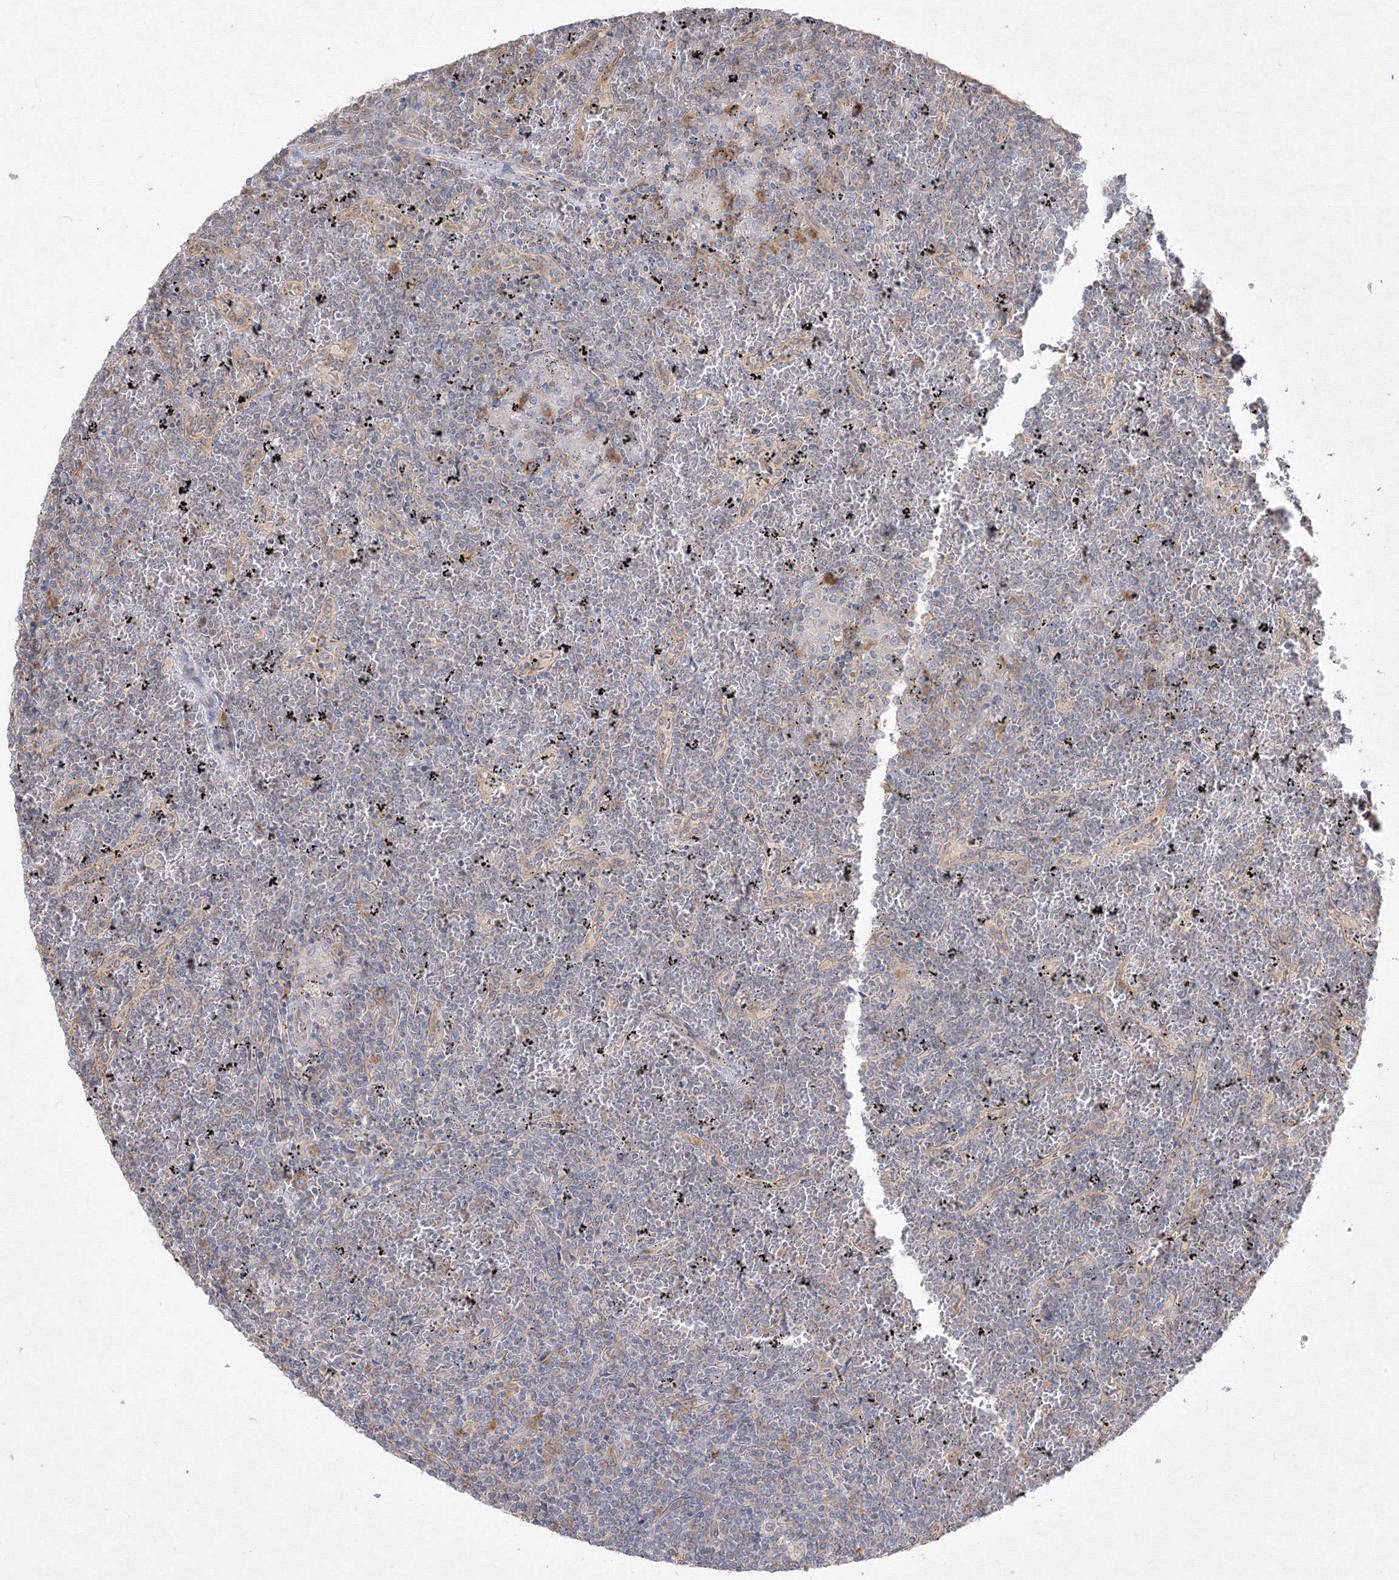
{"staining": {"intensity": "negative", "quantity": "none", "location": "none"}, "tissue": "lymphoma", "cell_type": "Tumor cells", "image_type": "cancer", "snomed": [{"axis": "morphology", "description": "Malignant lymphoma, non-Hodgkin's type, Low grade"}, {"axis": "topography", "description": "Spleen"}], "caption": "Tumor cells are negative for protein expression in human lymphoma.", "gene": "FBXL8", "patient": {"sex": "female", "age": 19}}